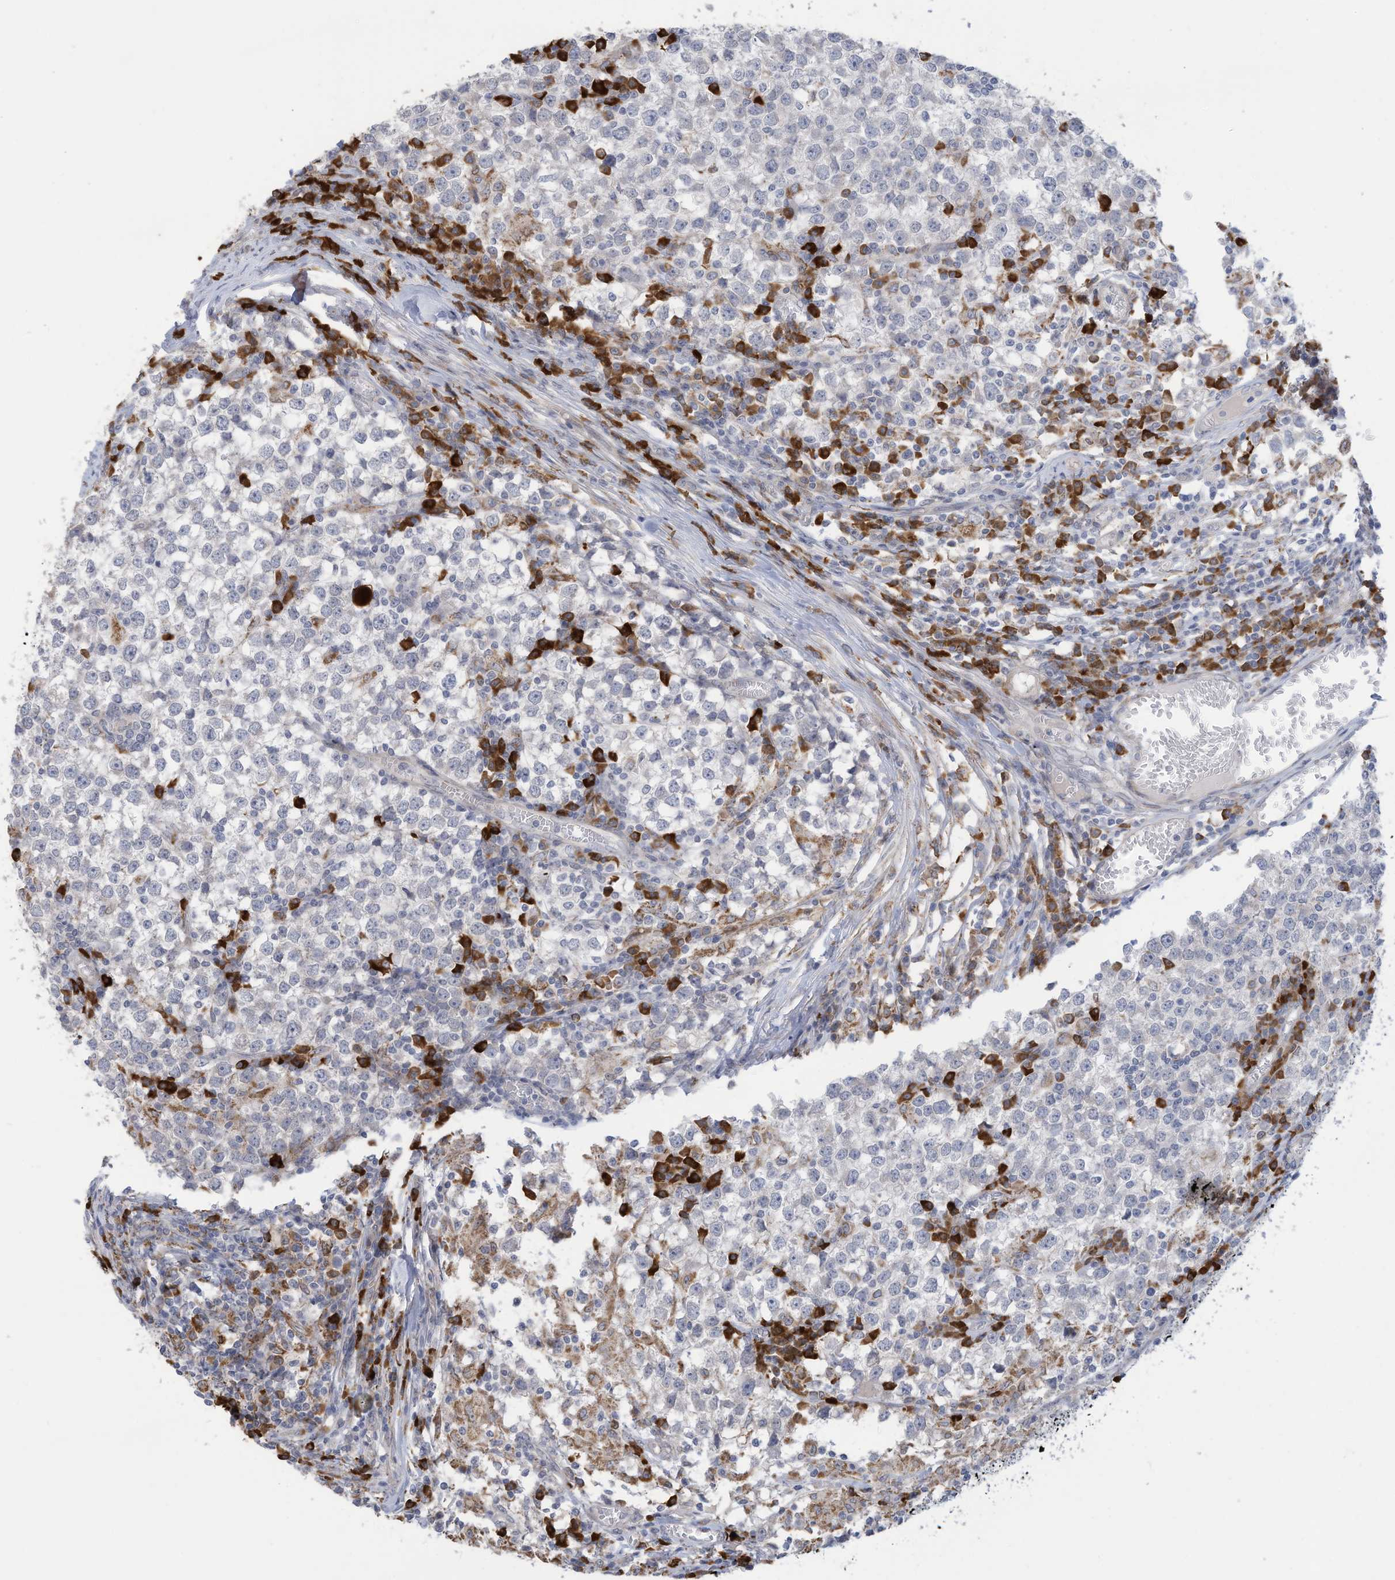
{"staining": {"intensity": "negative", "quantity": "none", "location": "none"}, "tissue": "testis cancer", "cell_type": "Tumor cells", "image_type": "cancer", "snomed": [{"axis": "morphology", "description": "Seminoma, NOS"}, {"axis": "topography", "description": "Testis"}], "caption": "The micrograph shows no significant positivity in tumor cells of testis cancer (seminoma).", "gene": "ZNF292", "patient": {"sex": "male", "age": 65}}